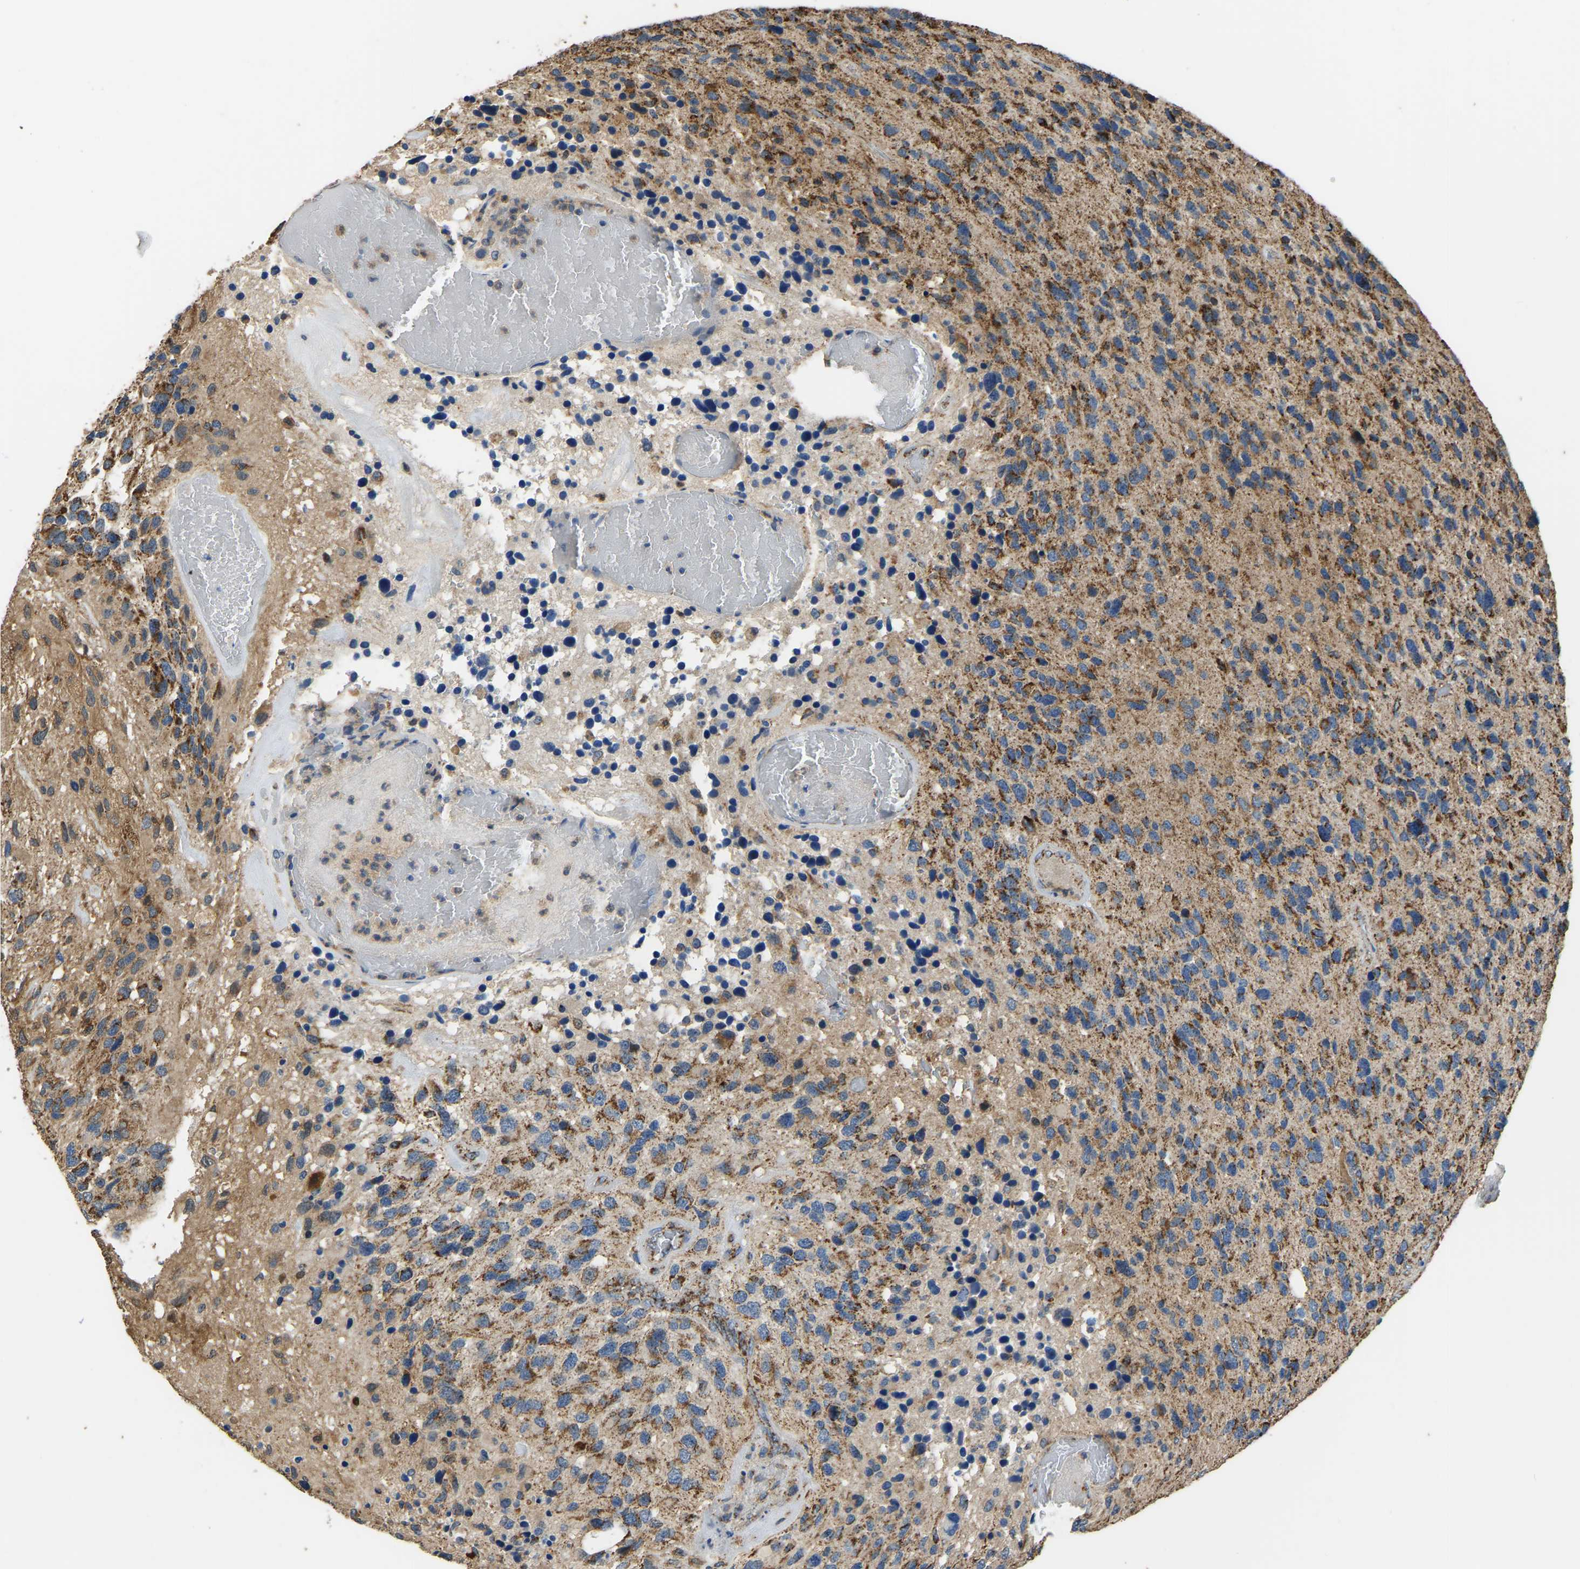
{"staining": {"intensity": "strong", "quantity": ">75%", "location": "cytoplasmic/membranous"}, "tissue": "glioma", "cell_type": "Tumor cells", "image_type": "cancer", "snomed": [{"axis": "morphology", "description": "Glioma, malignant, High grade"}, {"axis": "topography", "description": "Brain"}], "caption": "Tumor cells display strong cytoplasmic/membranous staining in approximately >75% of cells in glioma. (brown staining indicates protein expression, while blue staining denotes nuclei).", "gene": "TUFM", "patient": {"sex": "female", "age": 58}}